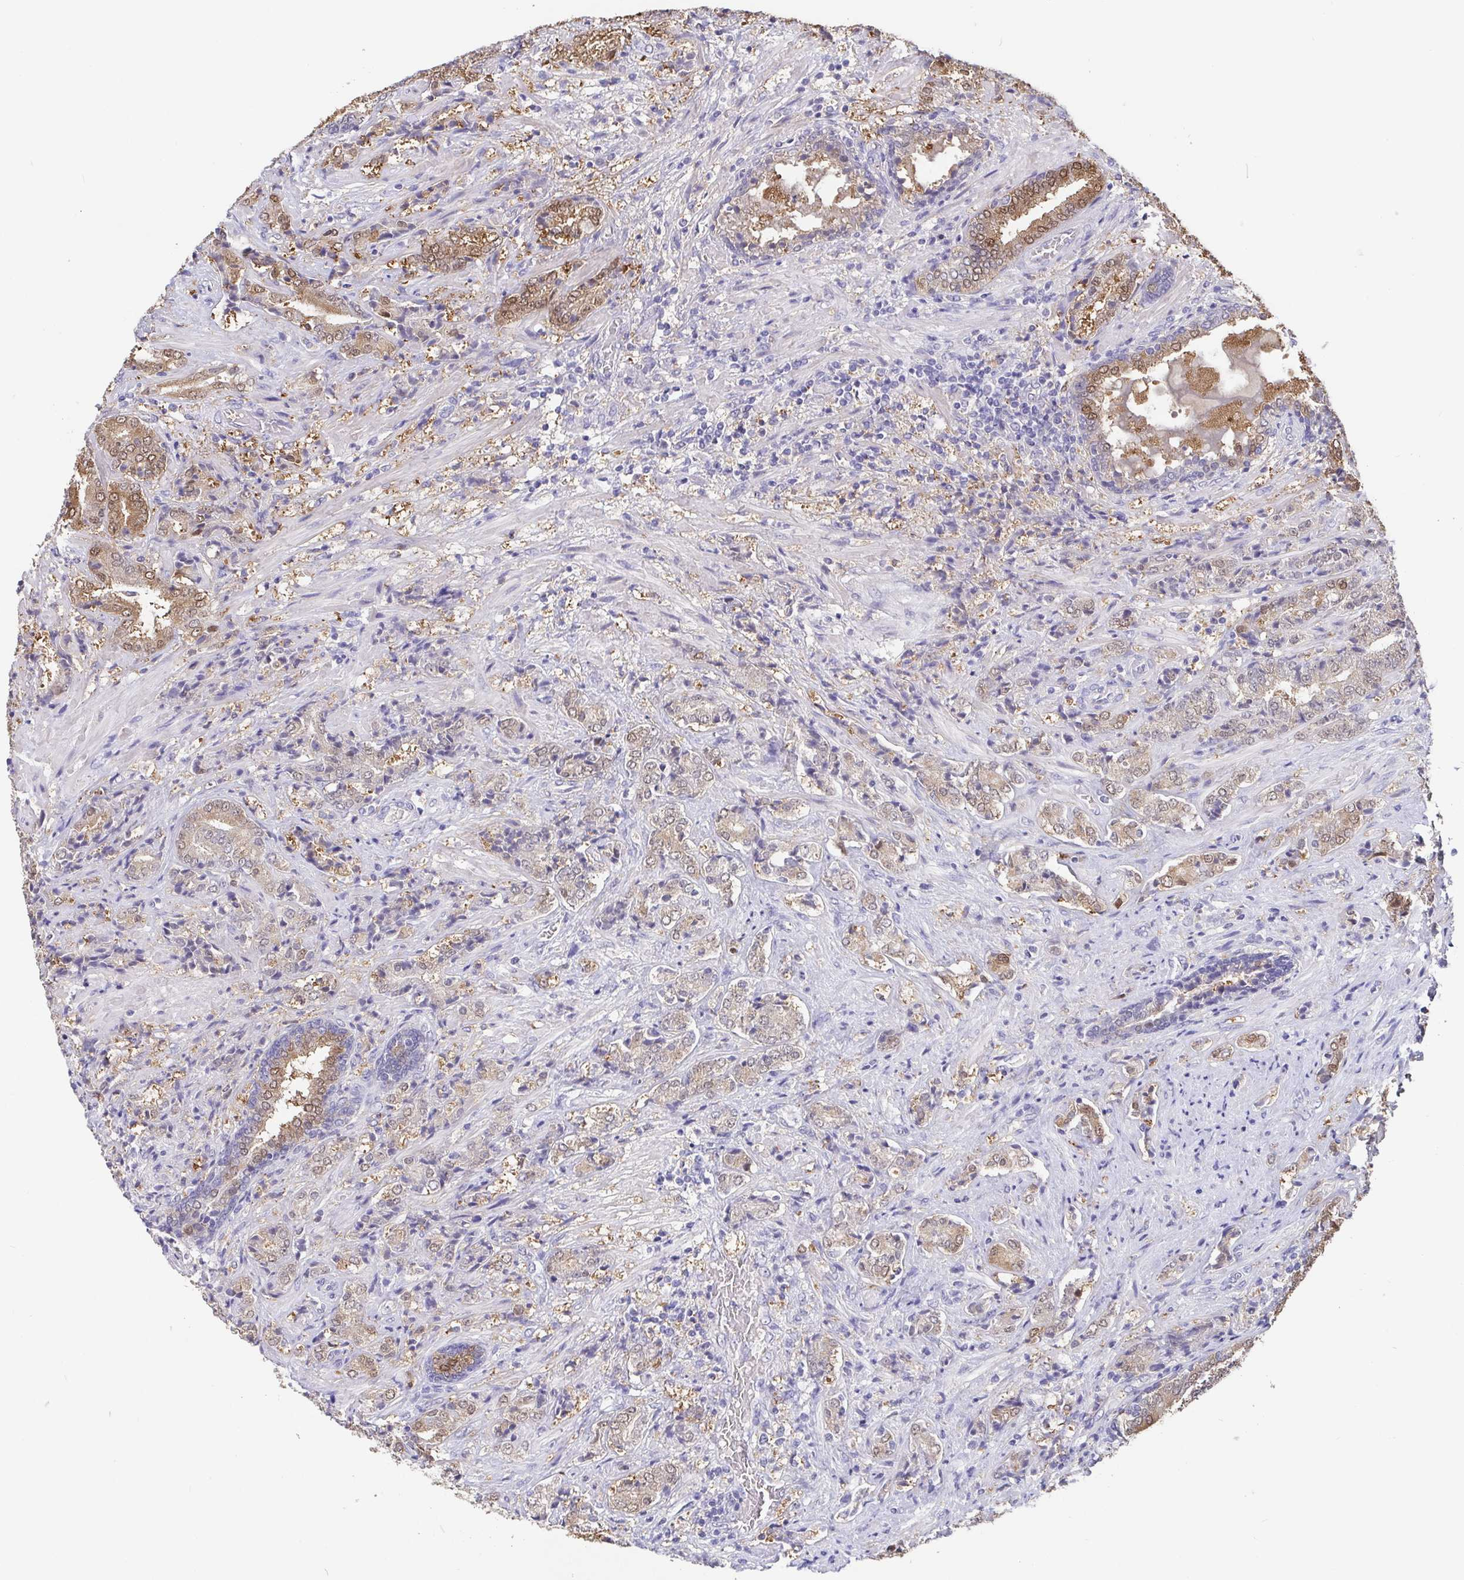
{"staining": {"intensity": "weak", "quantity": "25%-75%", "location": "cytoplasmic/membranous,nuclear"}, "tissue": "prostate cancer", "cell_type": "Tumor cells", "image_type": "cancer", "snomed": [{"axis": "morphology", "description": "Adenocarcinoma, High grade"}, {"axis": "topography", "description": "Prostate"}], "caption": "A histopathology image showing weak cytoplasmic/membranous and nuclear expression in about 25%-75% of tumor cells in high-grade adenocarcinoma (prostate), as visualized by brown immunohistochemical staining.", "gene": "IDH1", "patient": {"sex": "male", "age": 62}}